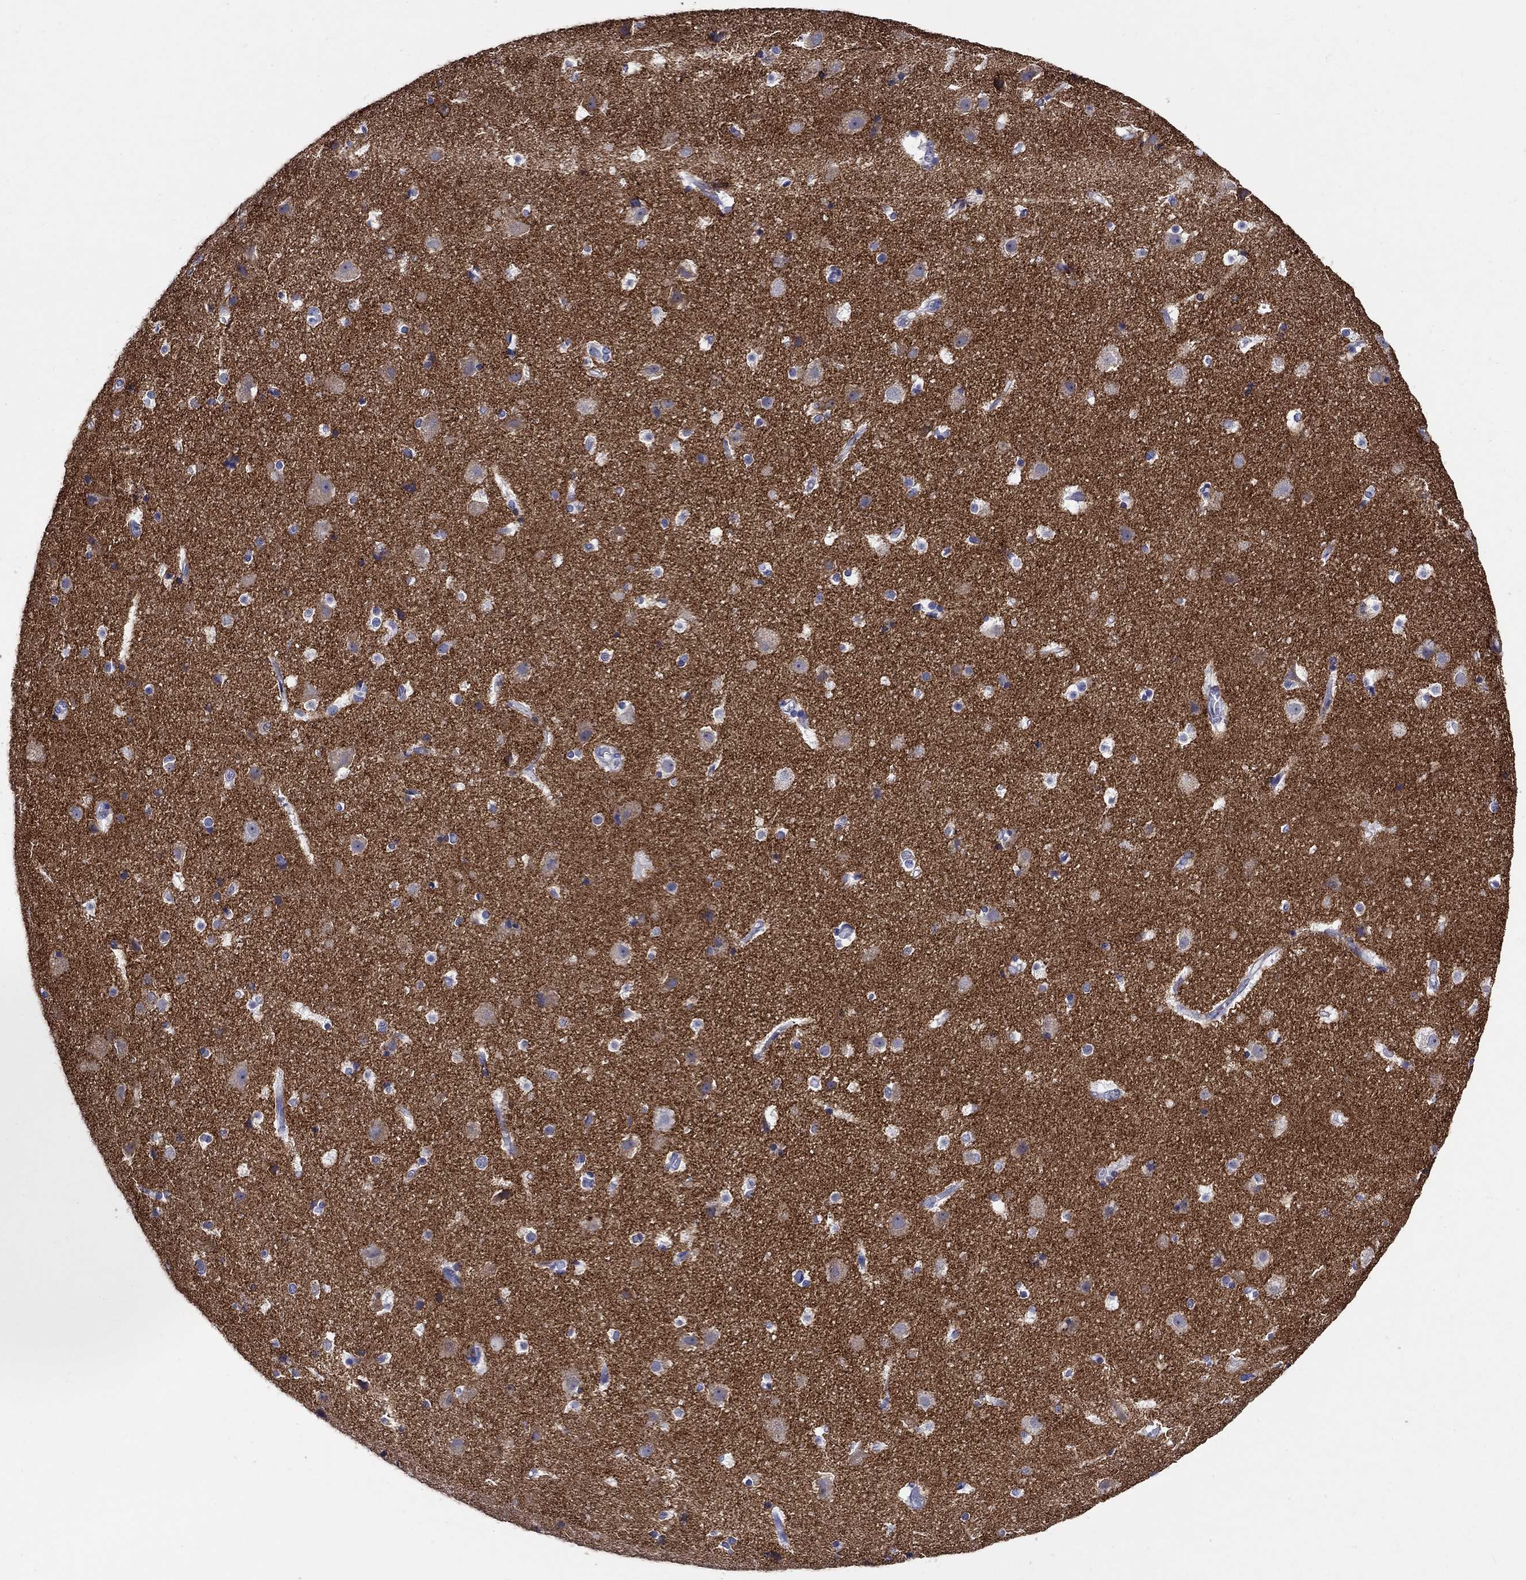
{"staining": {"intensity": "negative", "quantity": "none", "location": "none"}, "tissue": "cerebral cortex", "cell_type": "Endothelial cells", "image_type": "normal", "snomed": [{"axis": "morphology", "description": "Normal tissue, NOS"}, {"axis": "topography", "description": "Cerebral cortex"}], "caption": "Micrograph shows no significant protein expression in endothelial cells of unremarkable cerebral cortex. The staining is performed using DAB brown chromogen with nuclei counter-stained in using hematoxylin.", "gene": "SLC30A3", "patient": {"sex": "female", "age": 52}}